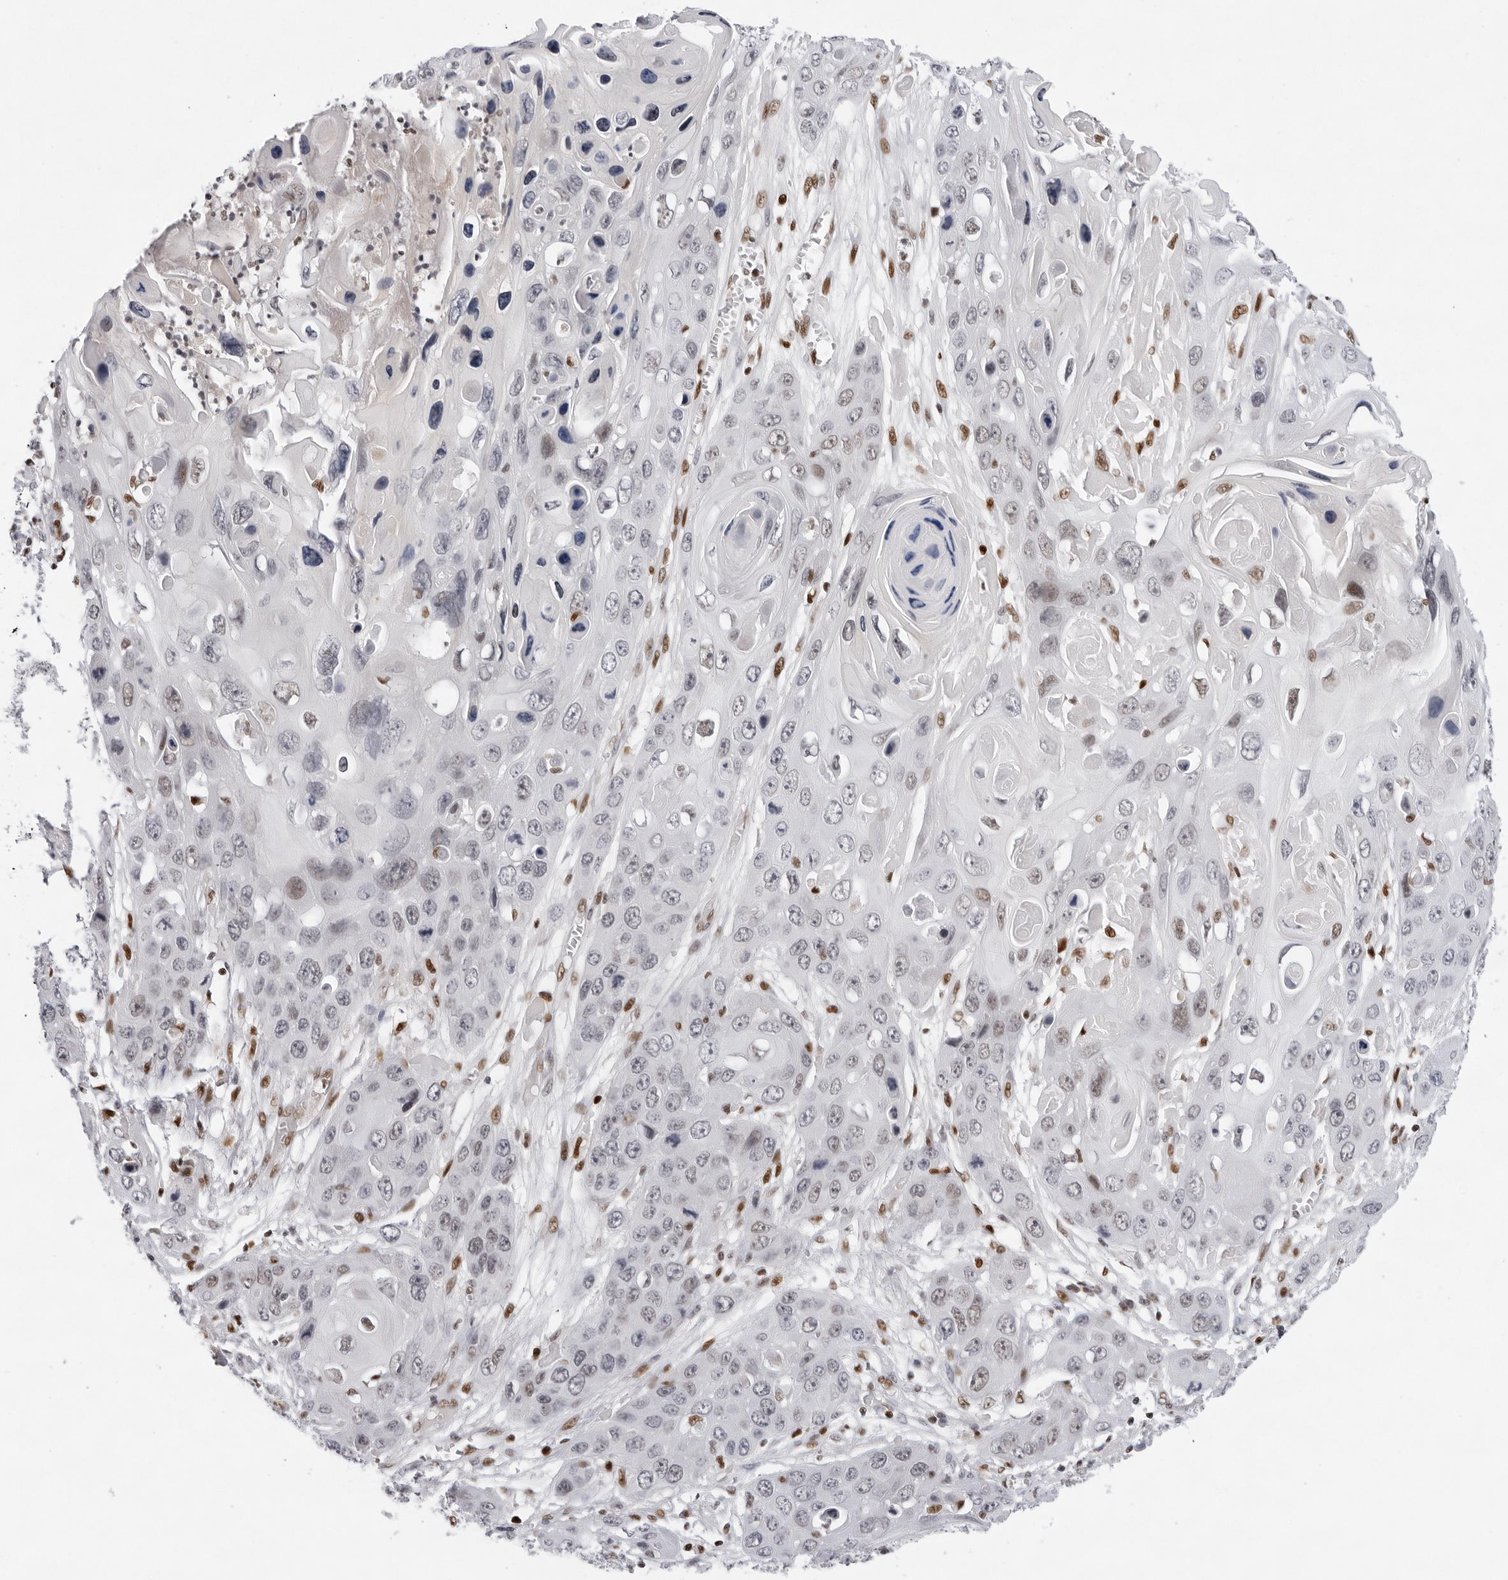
{"staining": {"intensity": "moderate", "quantity": "<25%", "location": "nuclear"}, "tissue": "skin cancer", "cell_type": "Tumor cells", "image_type": "cancer", "snomed": [{"axis": "morphology", "description": "Squamous cell carcinoma, NOS"}, {"axis": "topography", "description": "Skin"}], "caption": "Squamous cell carcinoma (skin) stained for a protein (brown) exhibits moderate nuclear positive staining in approximately <25% of tumor cells.", "gene": "OGG1", "patient": {"sex": "male", "age": 55}}